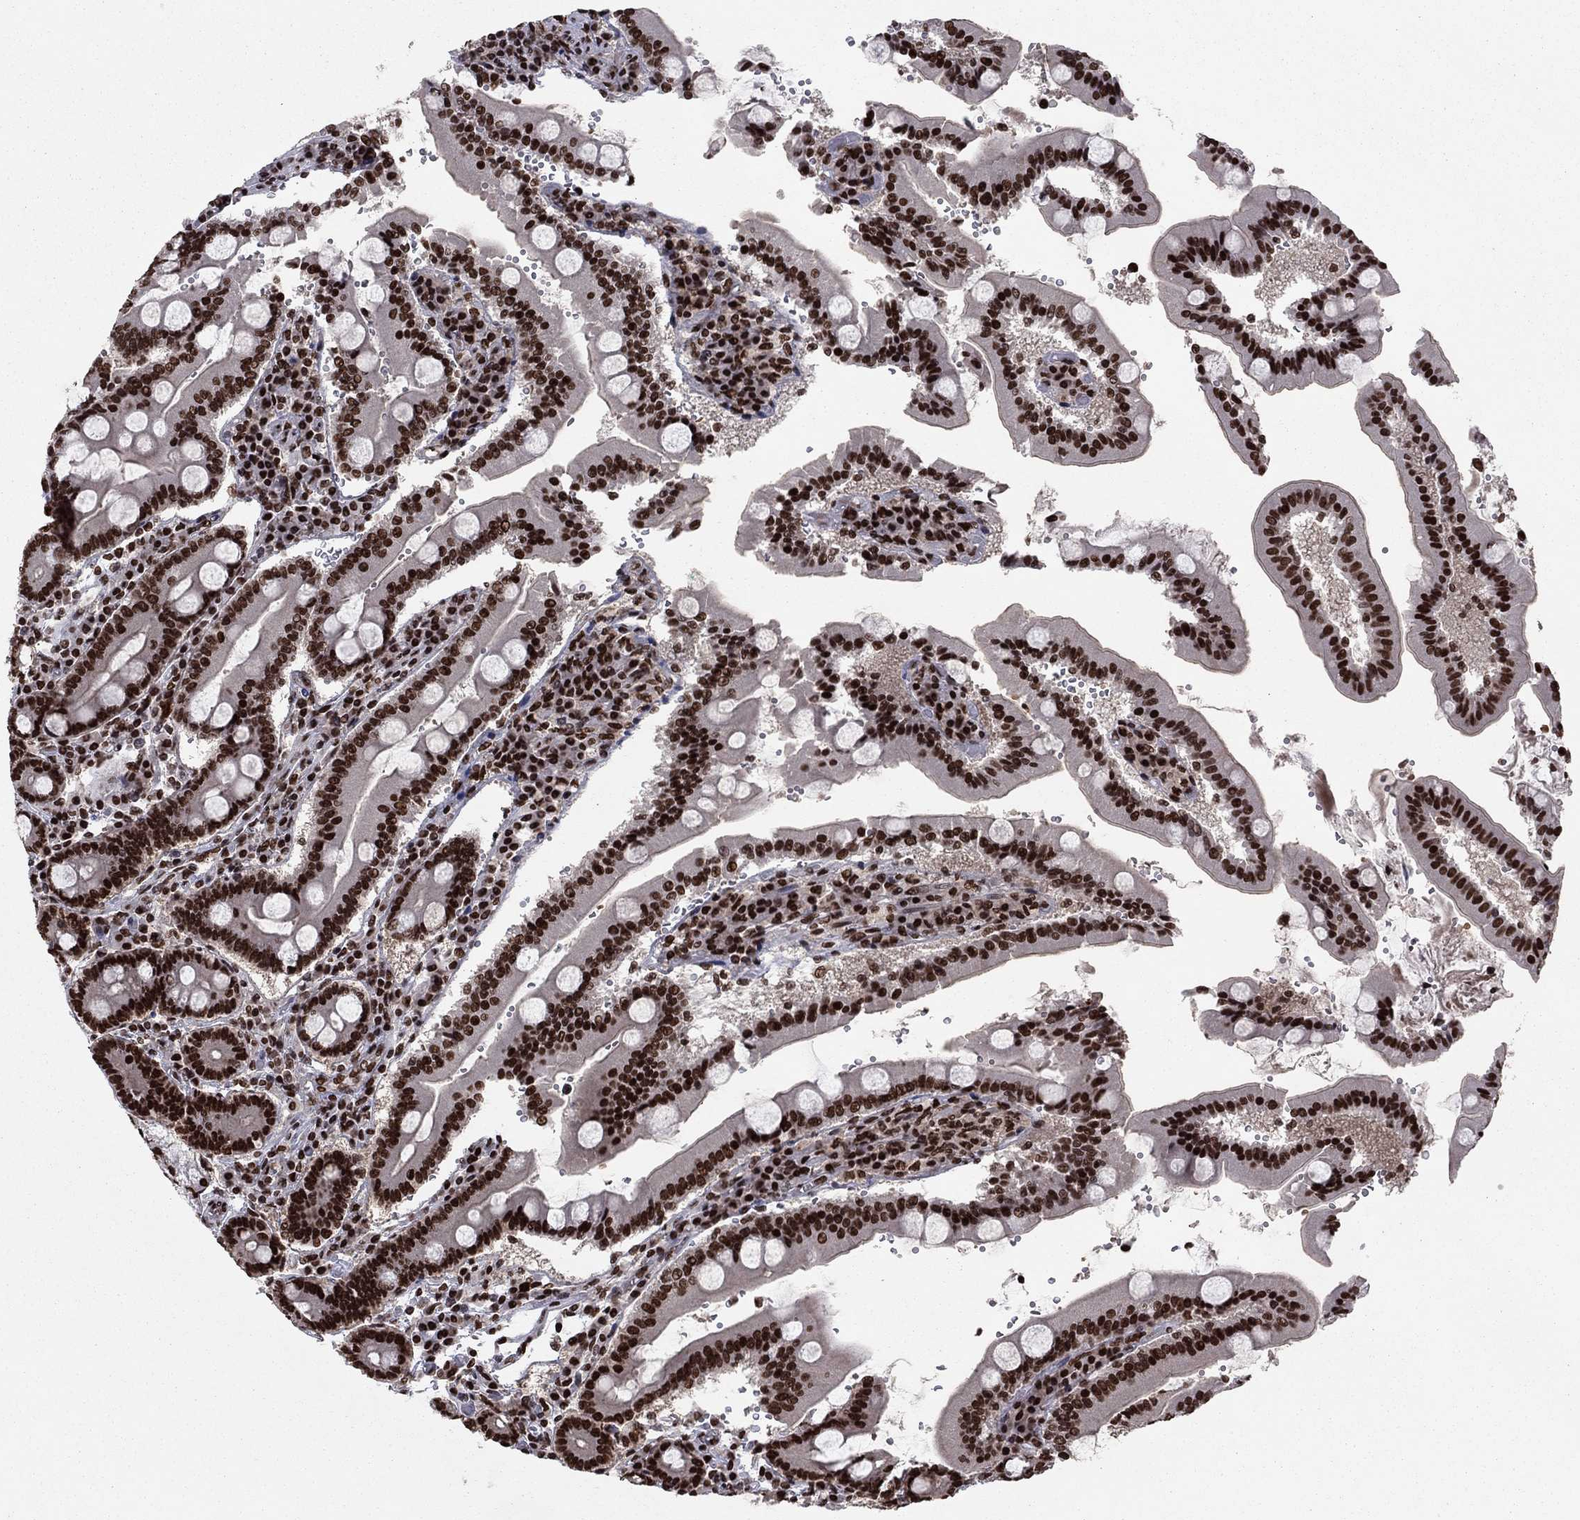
{"staining": {"intensity": "strong", "quantity": ">75%", "location": "nuclear"}, "tissue": "duodenum", "cell_type": "Glandular cells", "image_type": "normal", "snomed": [{"axis": "morphology", "description": "Normal tissue, NOS"}, {"axis": "topography", "description": "Duodenum"}], "caption": "Benign duodenum reveals strong nuclear positivity in approximately >75% of glandular cells.", "gene": "USP54", "patient": {"sex": "female", "age": 62}}